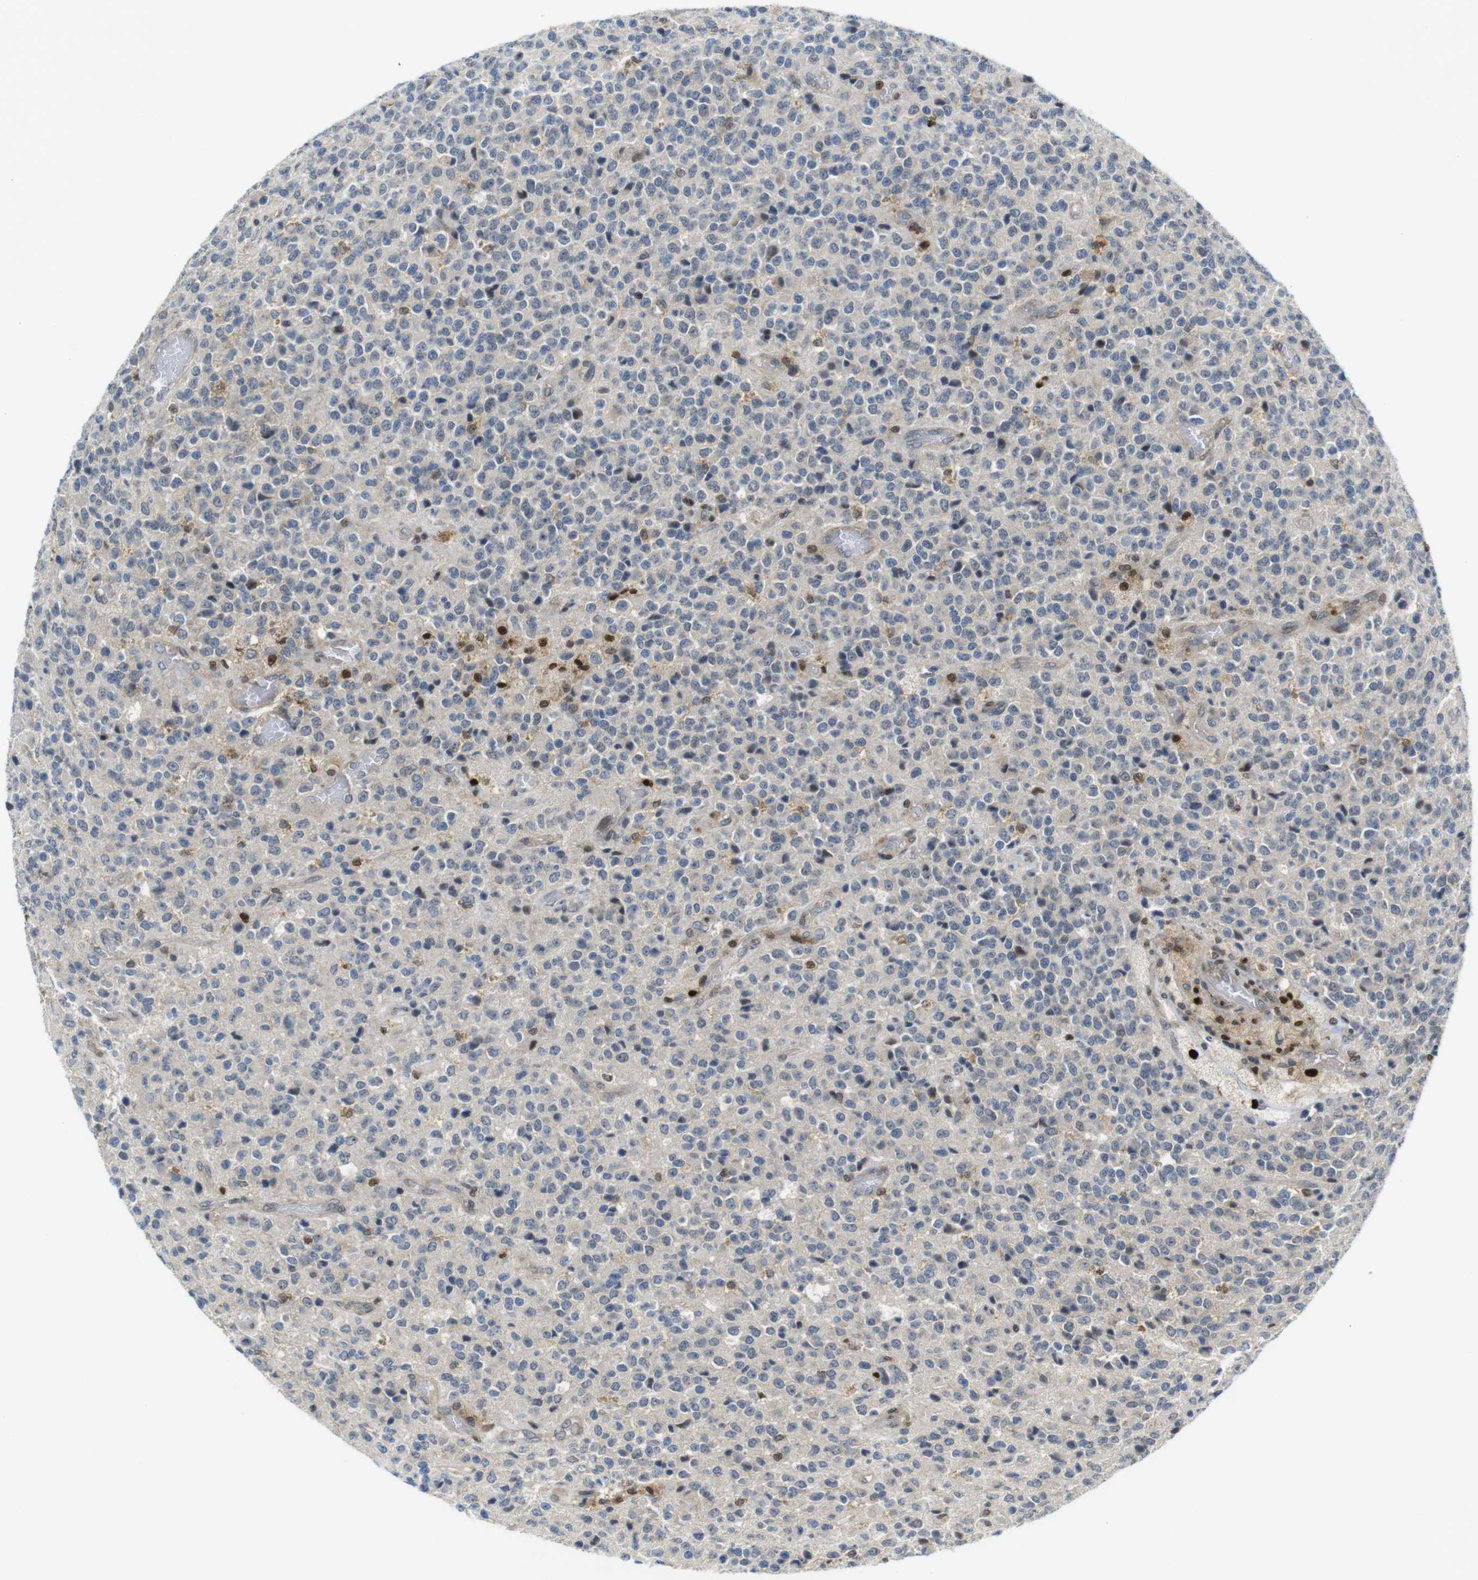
{"staining": {"intensity": "moderate", "quantity": "<25%", "location": "nuclear"}, "tissue": "glioma", "cell_type": "Tumor cells", "image_type": "cancer", "snomed": [{"axis": "morphology", "description": "Glioma, malignant, High grade"}, {"axis": "topography", "description": "pancreas cauda"}], "caption": "Moderate nuclear expression for a protein is identified in approximately <25% of tumor cells of malignant glioma (high-grade) using immunohistochemistry (IHC).", "gene": "RCC1", "patient": {"sex": "male", "age": 60}}